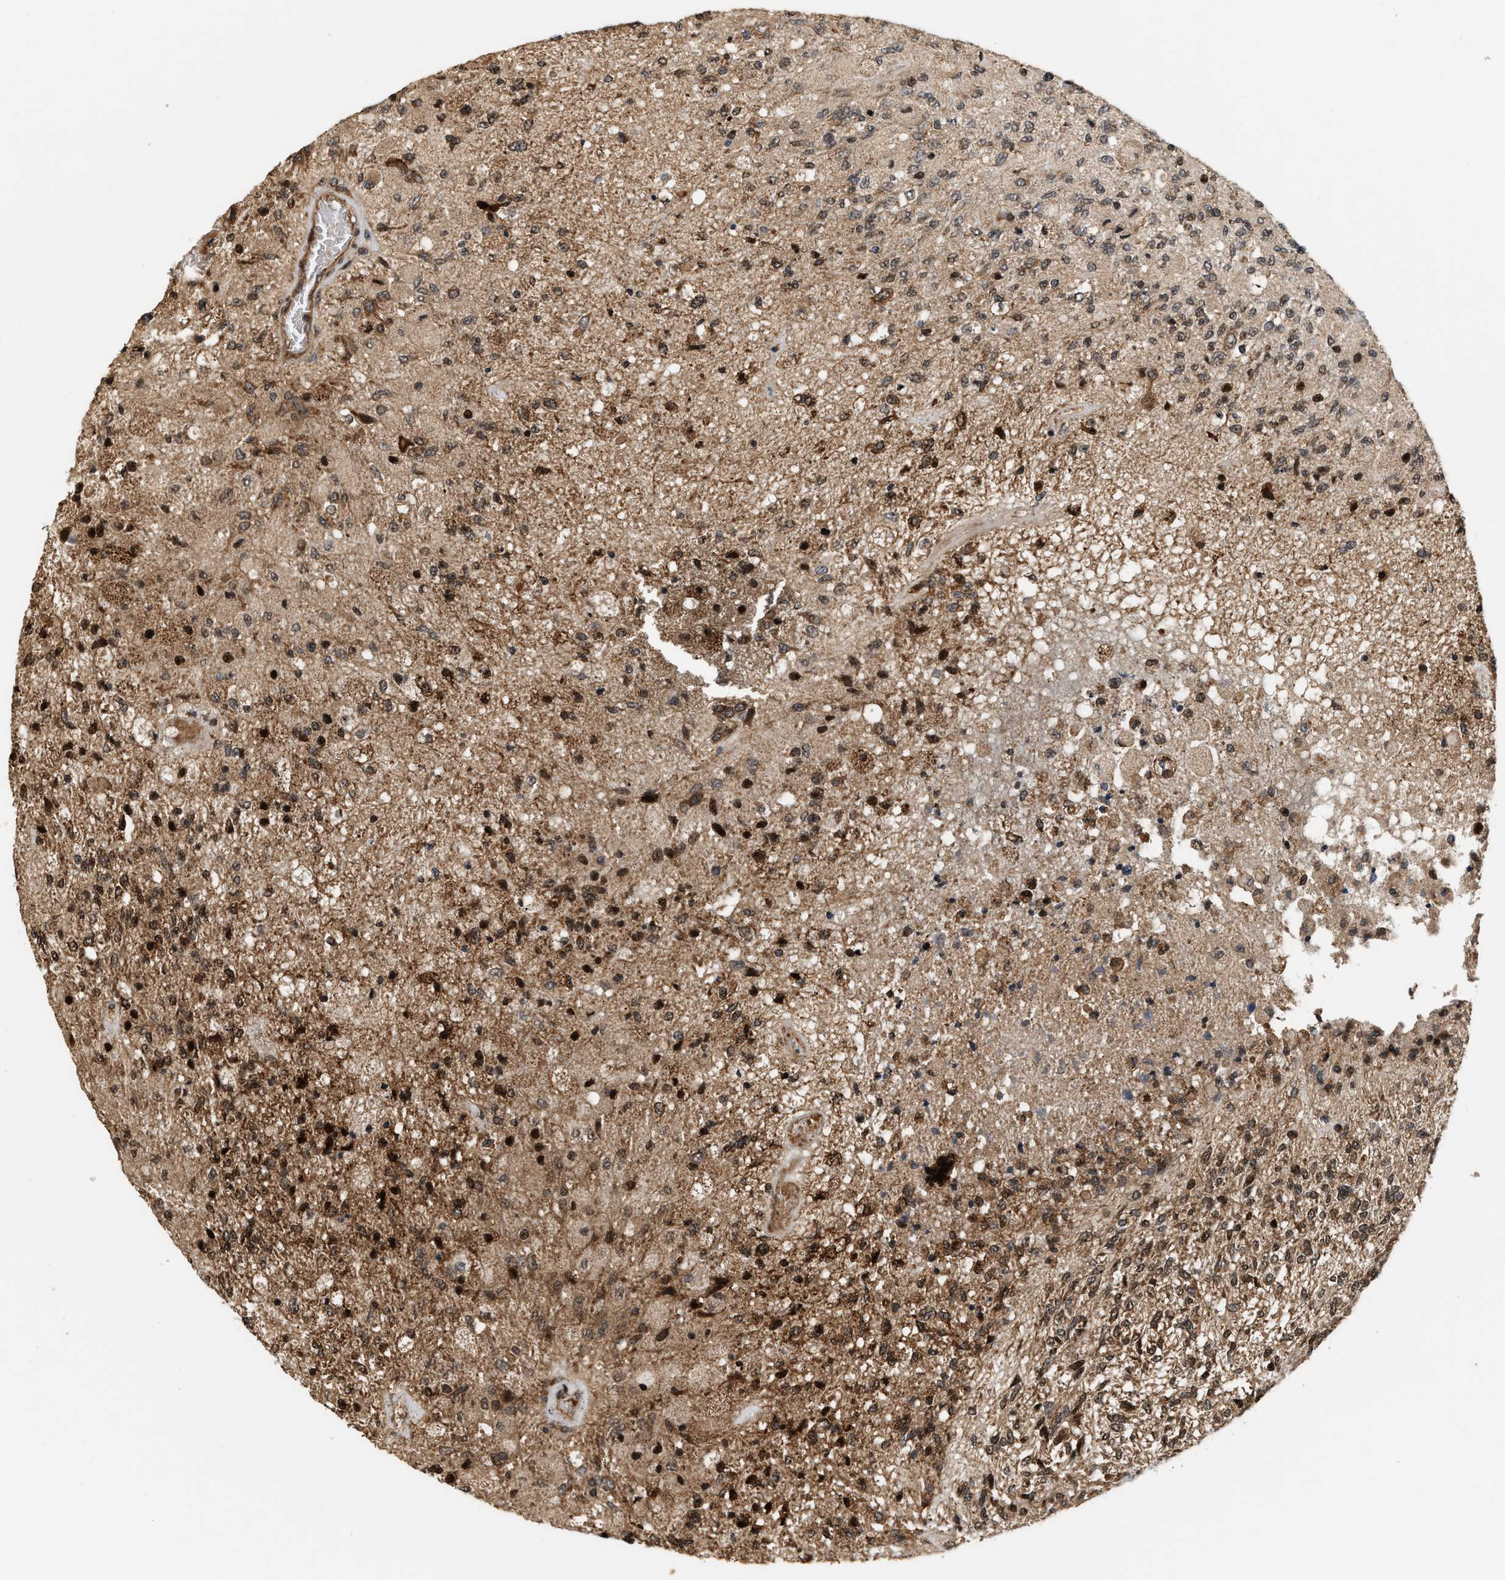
{"staining": {"intensity": "strong", "quantity": "<25%", "location": "cytoplasmic/membranous,nuclear"}, "tissue": "glioma", "cell_type": "Tumor cells", "image_type": "cancer", "snomed": [{"axis": "morphology", "description": "Normal tissue, NOS"}, {"axis": "morphology", "description": "Glioma, malignant, High grade"}, {"axis": "topography", "description": "Cerebral cortex"}], "caption": "A brown stain shows strong cytoplasmic/membranous and nuclear staining of a protein in glioma tumor cells.", "gene": "ELP2", "patient": {"sex": "male", "age": 77}}